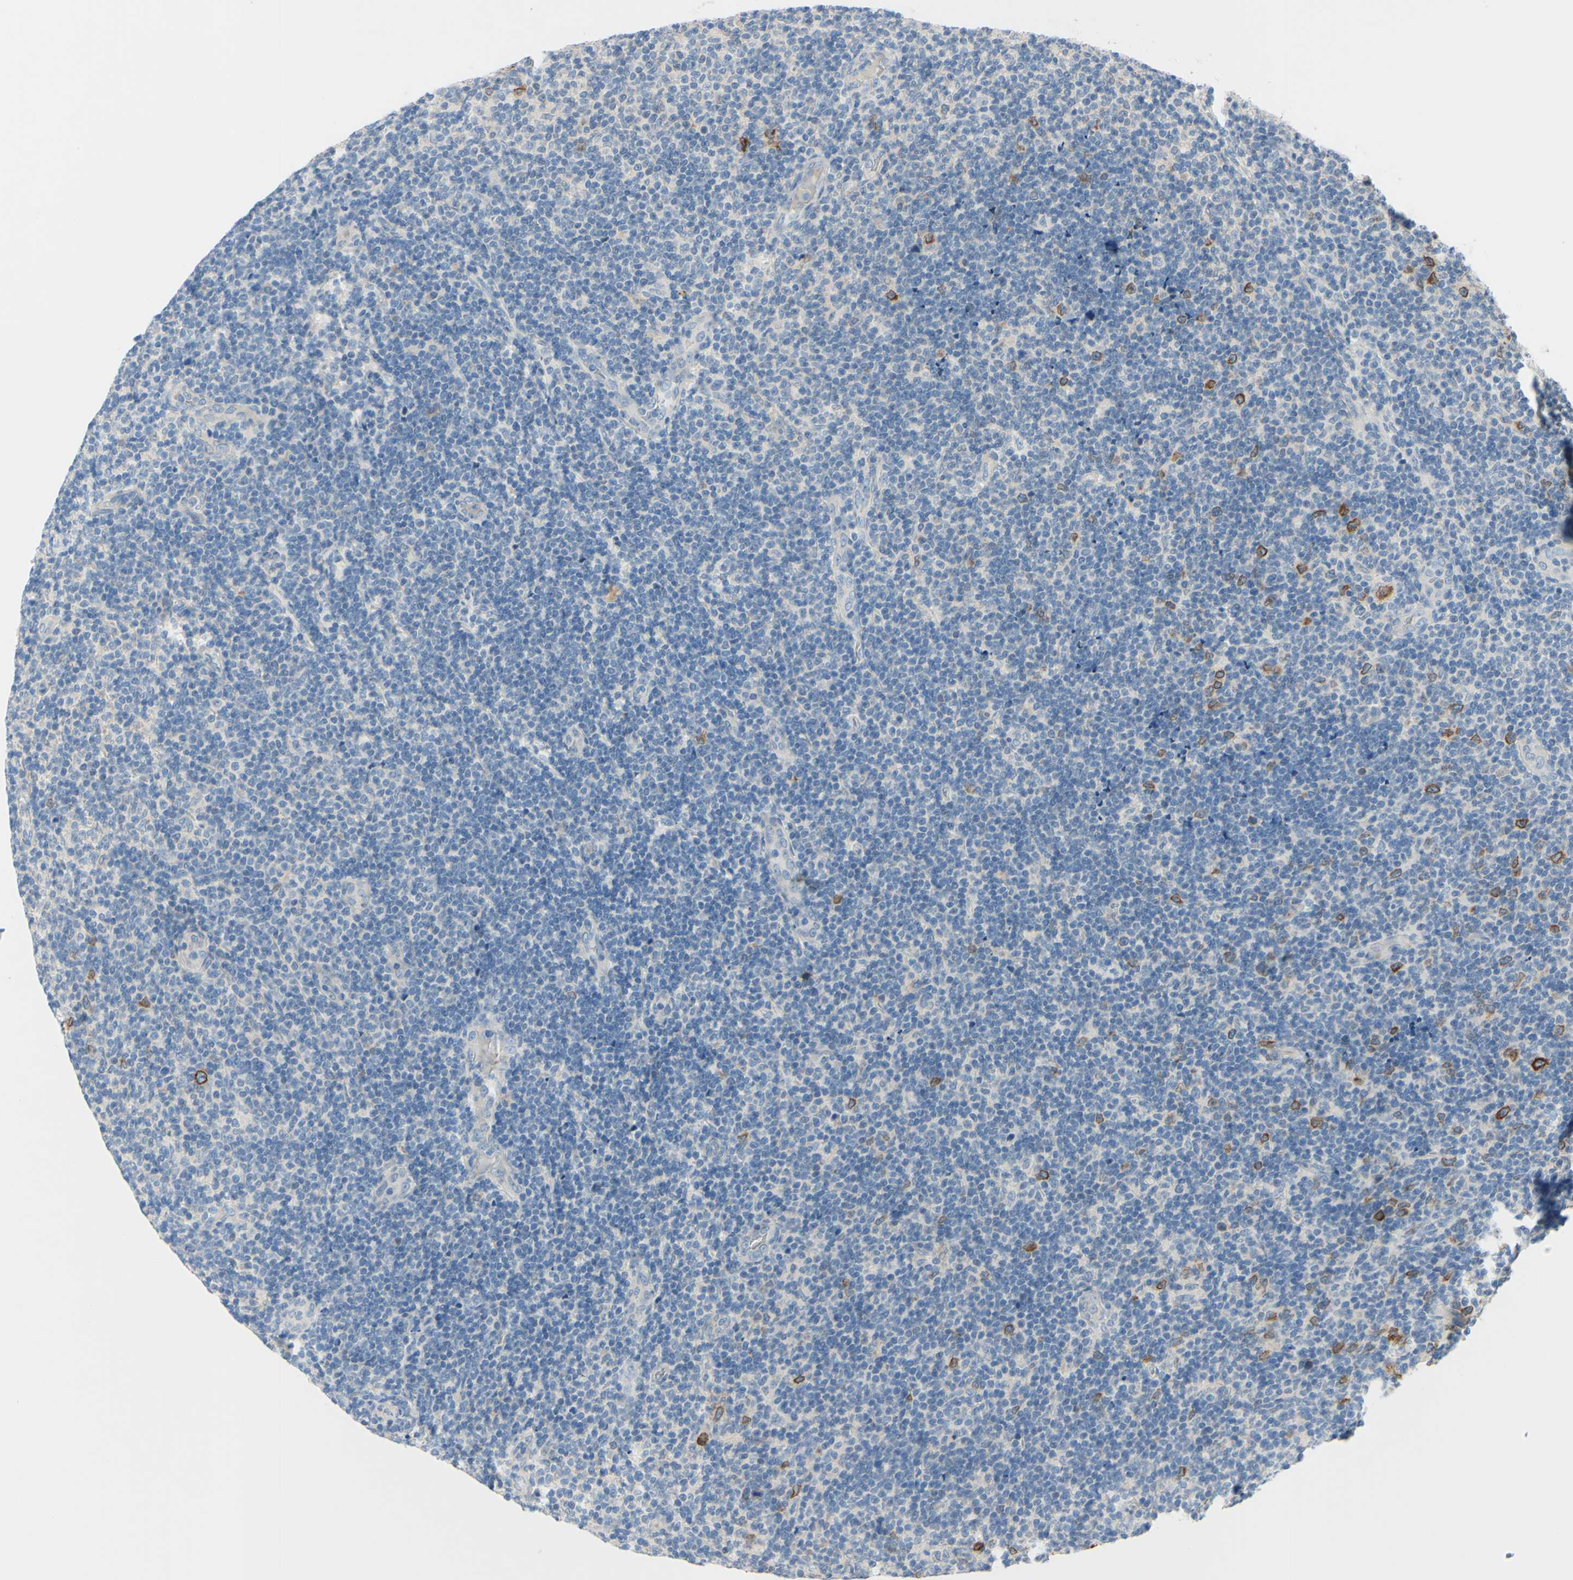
{"staining": {"intensity": "negative", "quantity": "none", "location": "none"}, "tissue": "lymphoma", "cell_type": "Tumor cells", "image_type": "cancer", "snomed": [{"axis": "morphology", "description": "Malignant lymphoma, non-Hodgkin's type, Low grade"}, {"axis": "topography", "description": "Lymph node"}], "caption": "This photomicrograph is of malignant lymphoma, non-Hodgkin's type (low-grade) stained with IHC to label a protein in brown with the nuclei are counter-stained blue. There is no expression in tumor cells.", "gene": "FDFT1", "patient": {"sex": "male", "age": 83}}